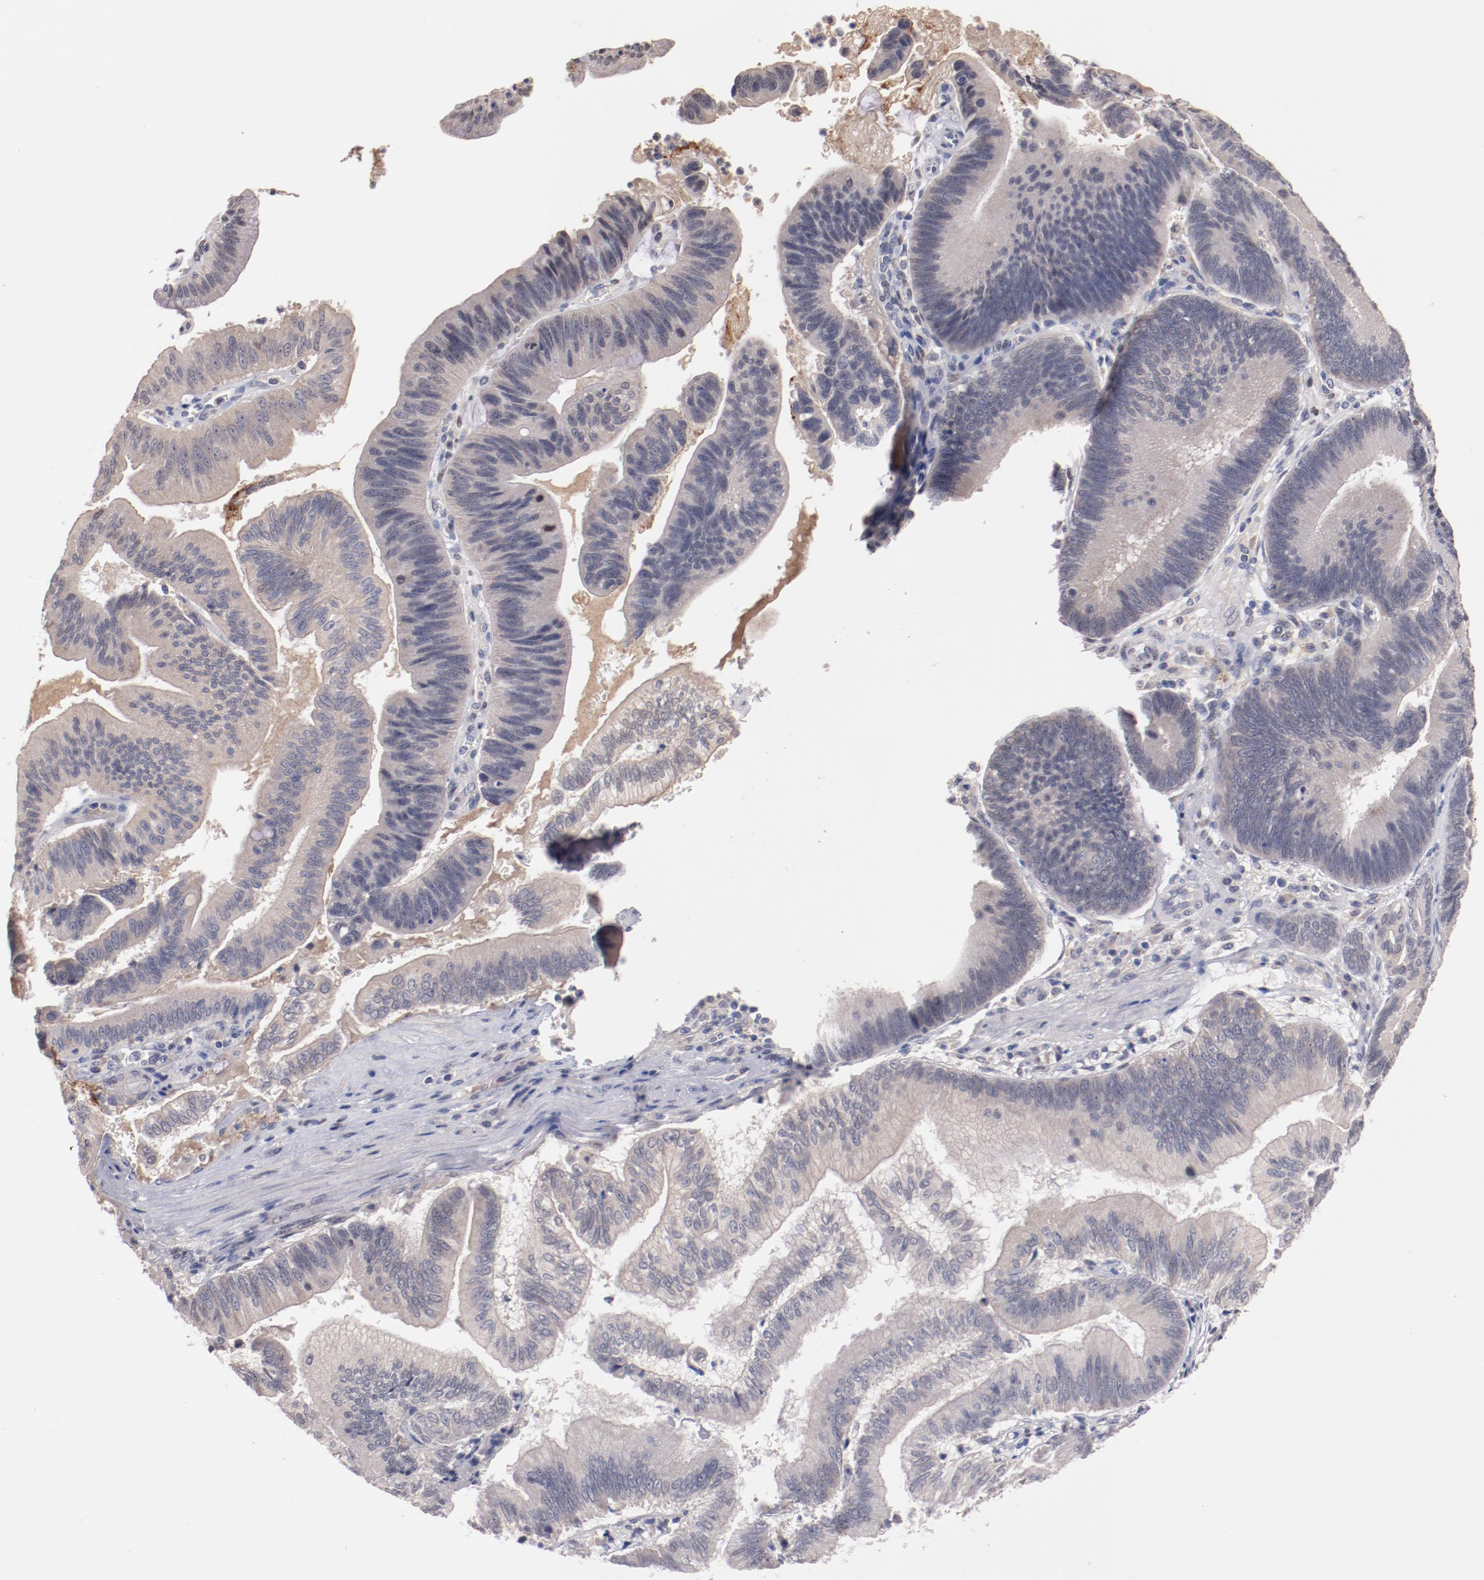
{"staining": {"intensity": "weak", "quantity": ">75%", "location": "cytoplasmic/membranous"}, "tissue": "pancreatic cancer", "cell_type": "Tumor cells", "image_type": "cancer", "snomed": [{"axis": "morphology", "description": "Adenocarcinoma, NOS"}, {"axis": "topography", "description": "Pancreas"}], "caption": "This micrograph displays pancreatic adenocarcinoma stained with IHC to label a protein in brown. The cytoplasmic/membranous of tumor cells show weak positivity for the protein. Nuclei are counter-stained blue.", "gene": "FAM81A", "patient": {"sex": "male", "age": 82}}